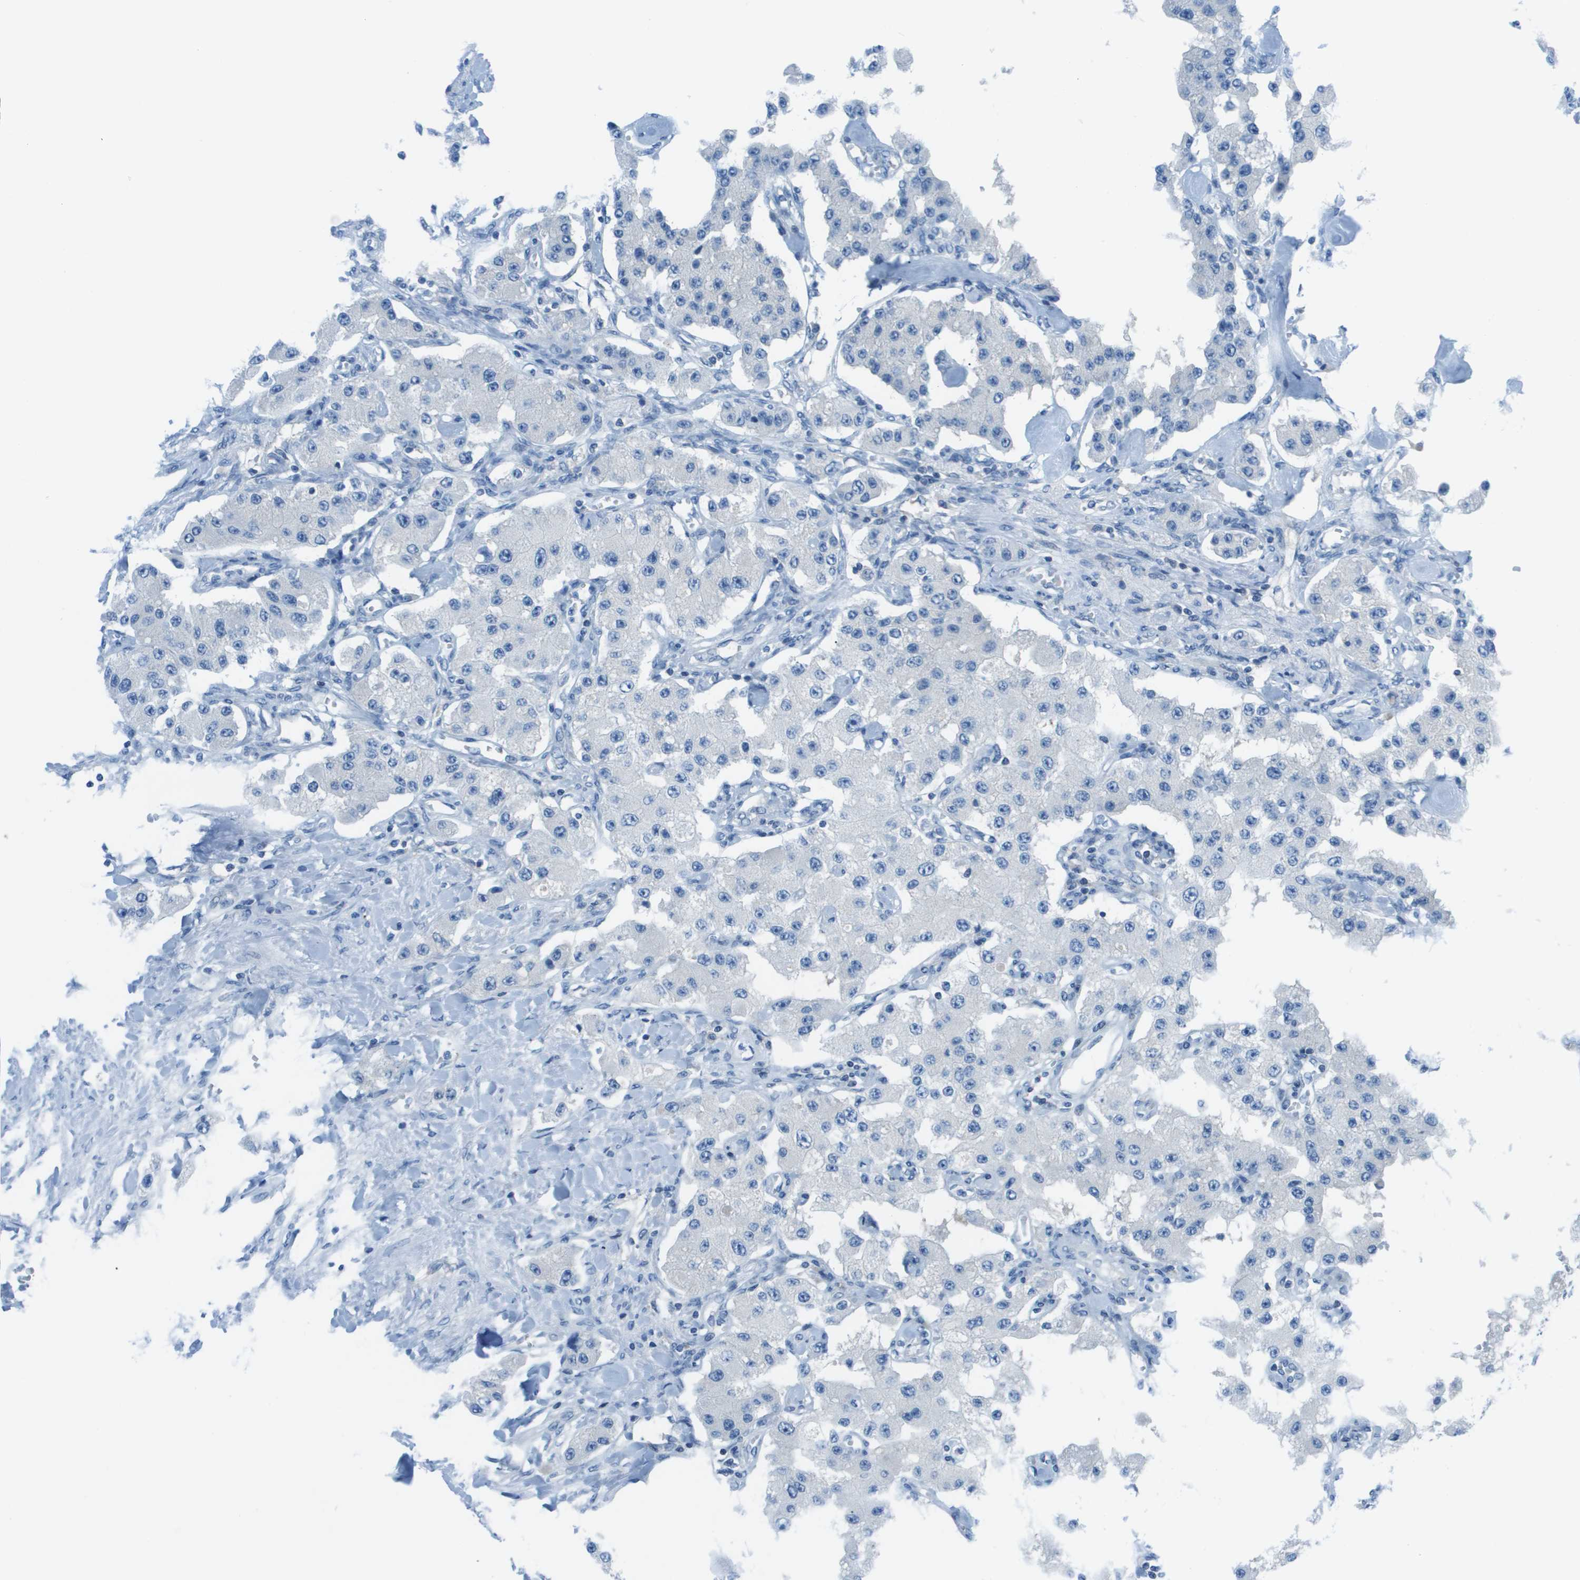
{"staining": {"intensity": "negative", "quantity": "none", "location": "none"}, "tissue": "carcinoid", "cell_type": "Tumor cells", "image_type": "cancer", "snomed": [{"axis": "morphology", "description": "Carcinoid, malignant, NOS"}, {"axis": "topography", "description": "Pancreas"}], "caption": "IHC of carcinoid (malignant) displays no positivity in tumor cells.", "gene": "STIP1", "patient": {"sex": "male", "age": 41}}